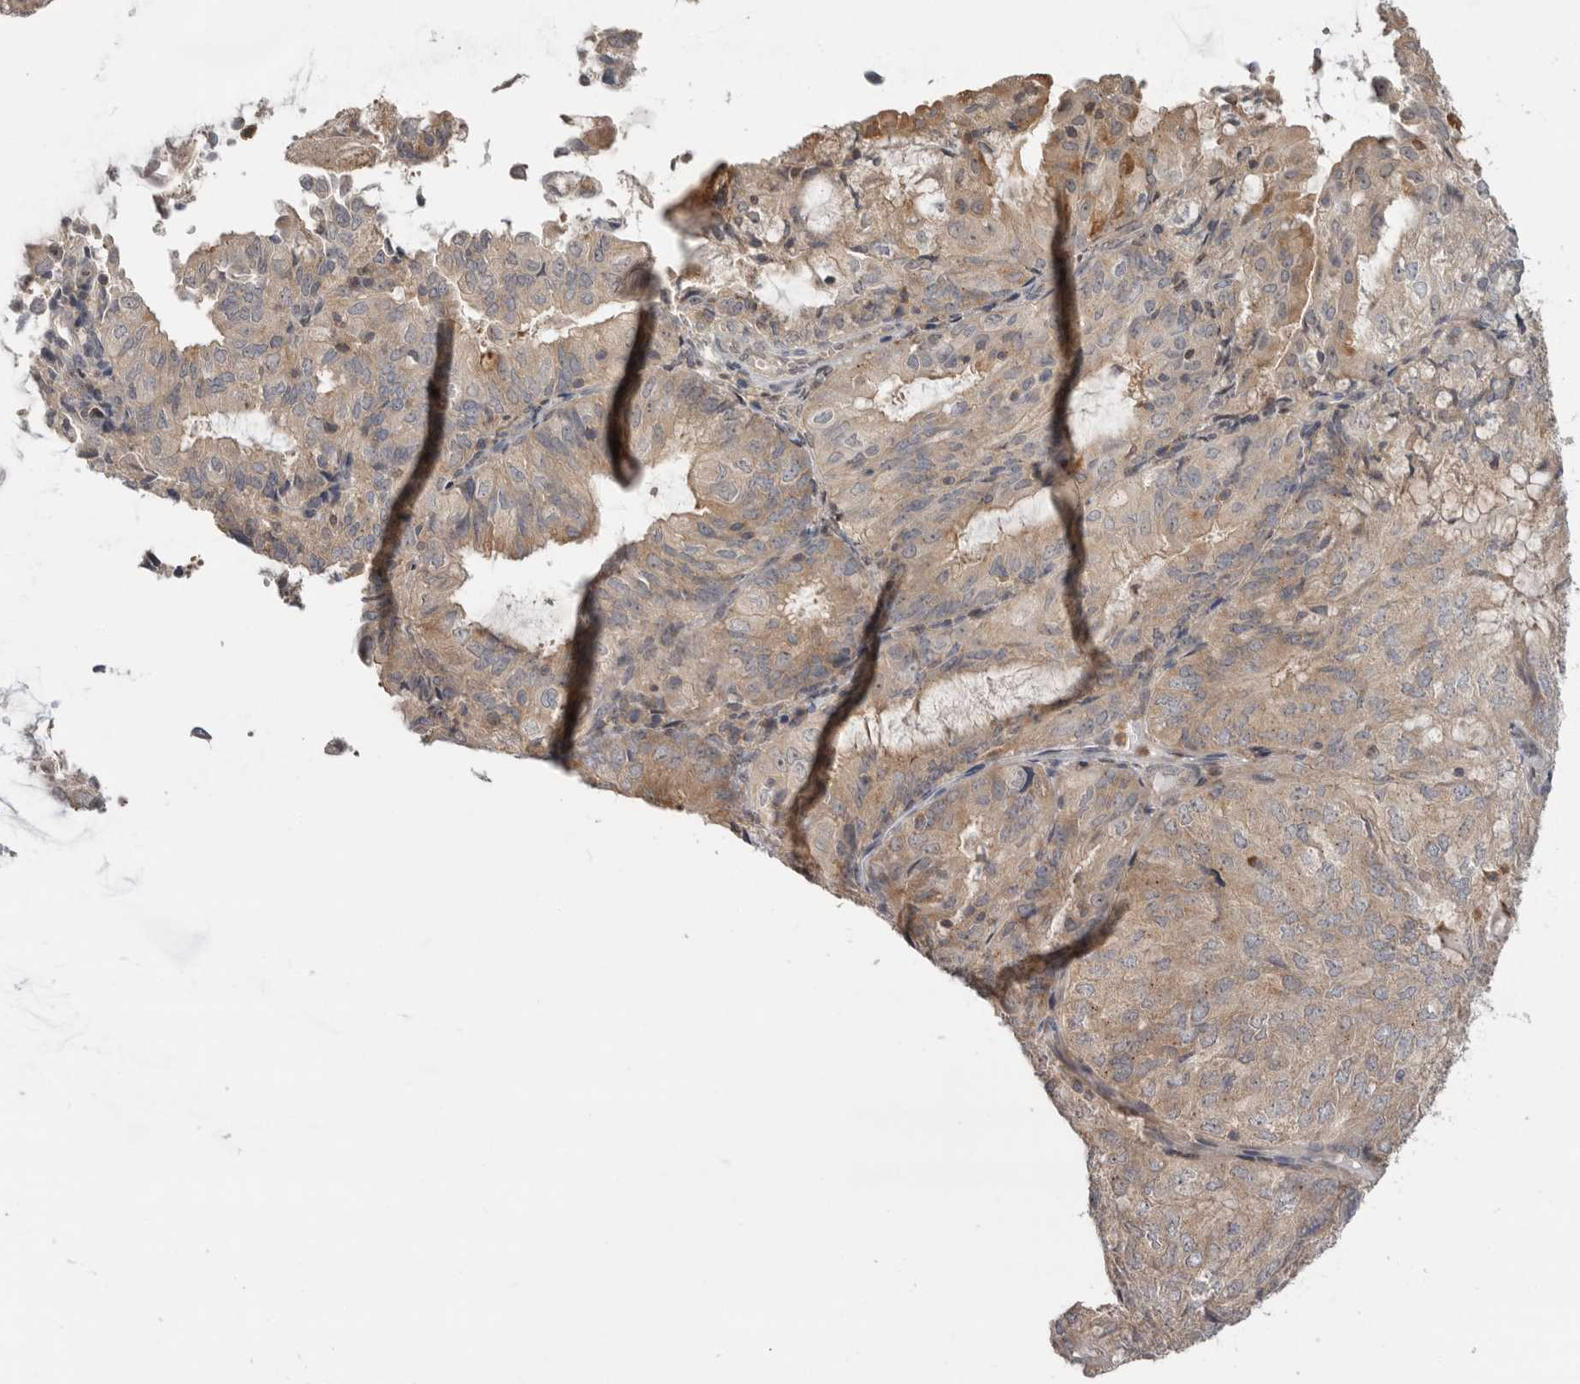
{"staining": {"intensity": "moderate", "quantity": "25%-75%", "location": "cytoplasmic/membranous"}, "tissue": "endometrial cancer", "cell_type": "Tumor cells", "image_type": "cancer", "snomed": [{"axis": "morphology", "description": "Adenocarcinoma, NOS"}, {"axis": "topography", "description": "Endometrium"}], "caption": "An immunohistochemistry photomicrograph of neoplastic tissue is shown. Protein staining in brown labels moderate cytoplasmic/membranous positivity in endometrial cancer within tumor cells.", "gene": "KLK5", "patient": {"sex": "female", "age": 81}}